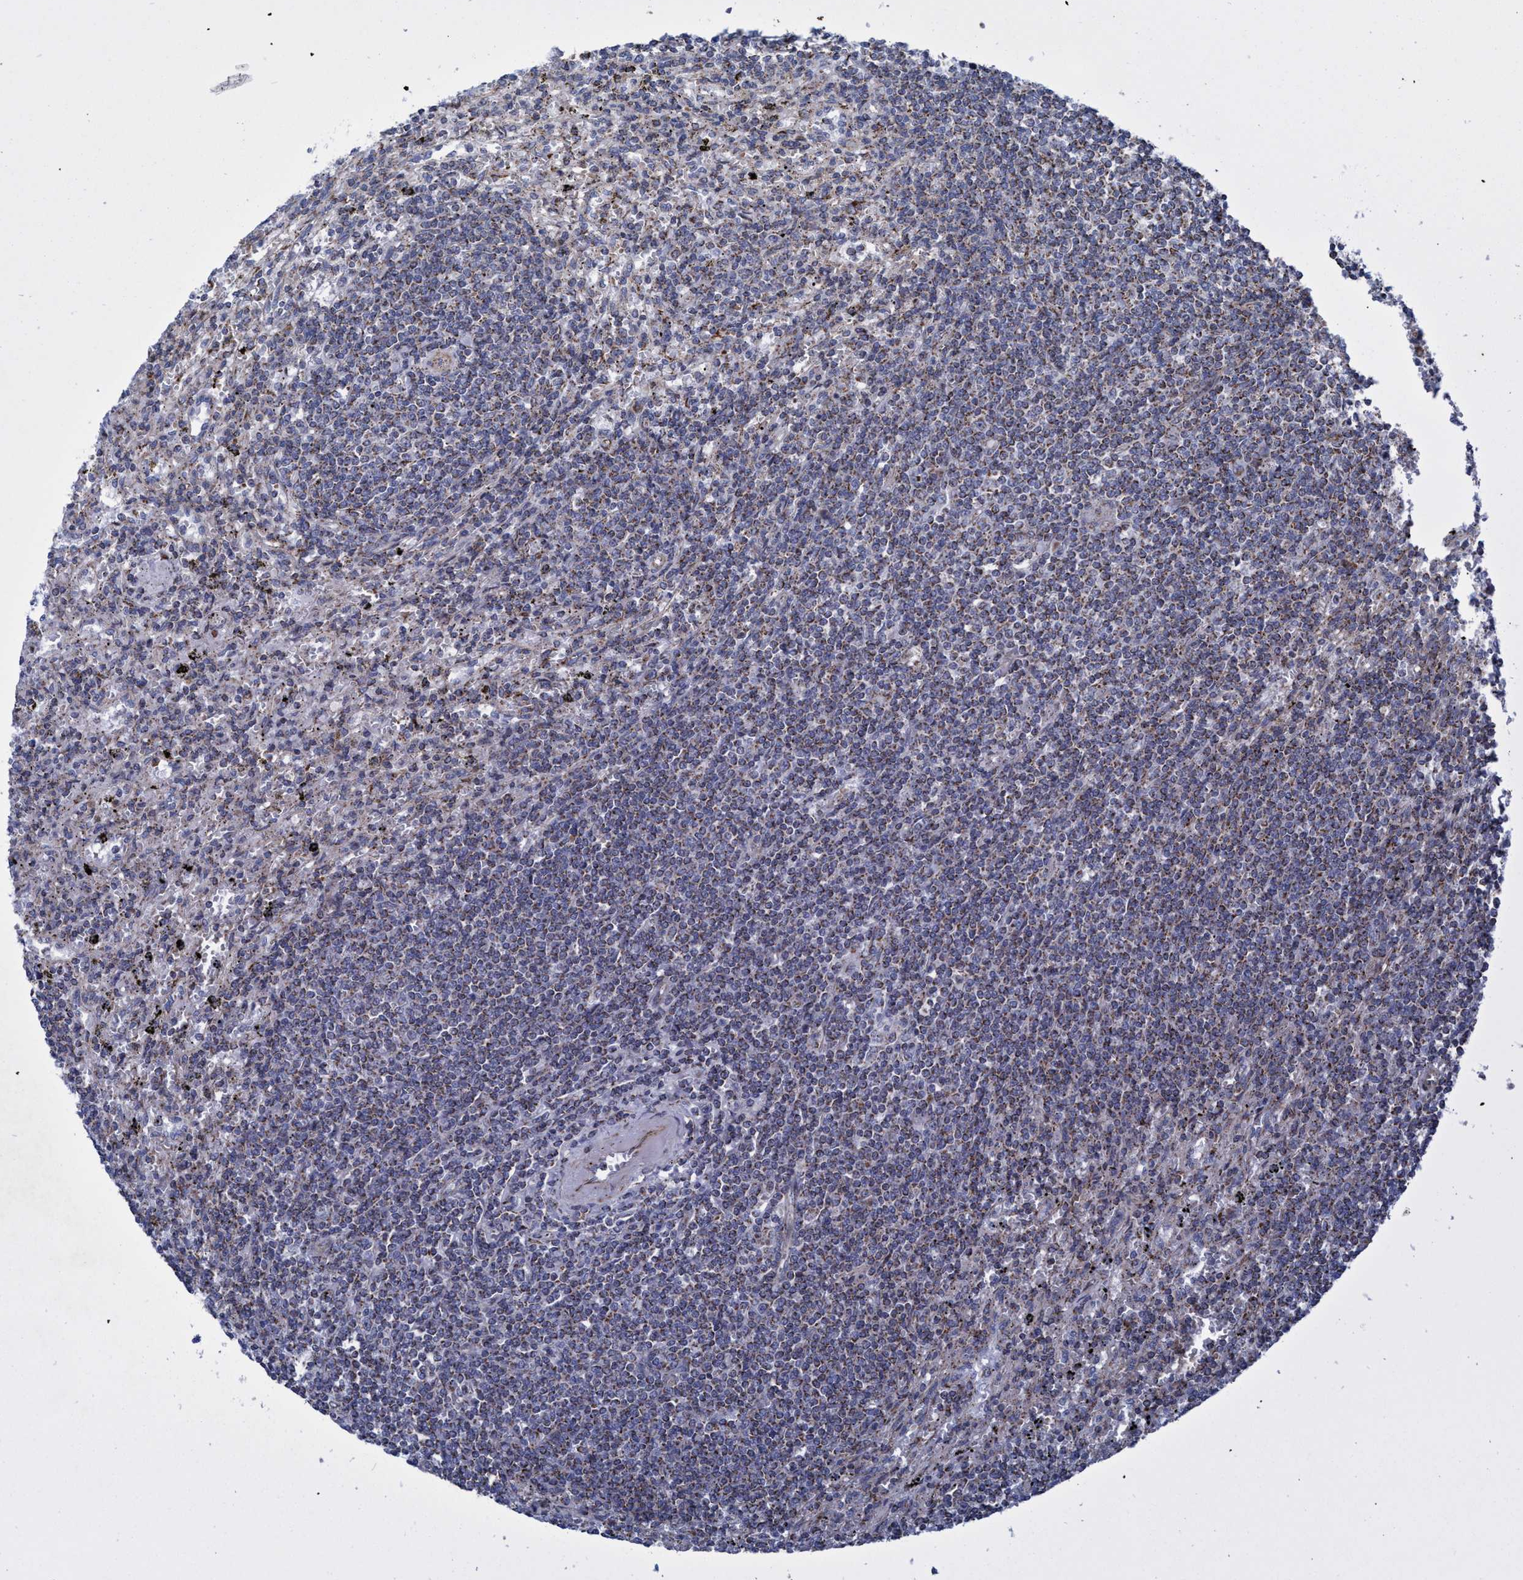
{"staining": {"intensity": "weak", "quantity": ">75%", "location": "cytoplasmic/membranous"}, "tissue": "lymphoma", "cell_type": "Tumor cells", "image_type": "cancer", "snomed": [{"axis": "morphology", "description": "Malignant lymphoma, non-Hodgkin's type, Low grade"}, {"axis": "topography", "description": "Spleen"}], "caption": "Lymphoma stained with DAB immunohistochemistry displays low levels of weak cytoplasmic/membranous positivity in approximately >75% of tumor cells. The staining is performed using DAB (3,3'-diaminobenzidine) brown chromogen to label protein expression. The nuclei are counter-stained blue using hematoxylin.", "gene": "POLR1F", "patient": {"sex": "male", "age": 76}}